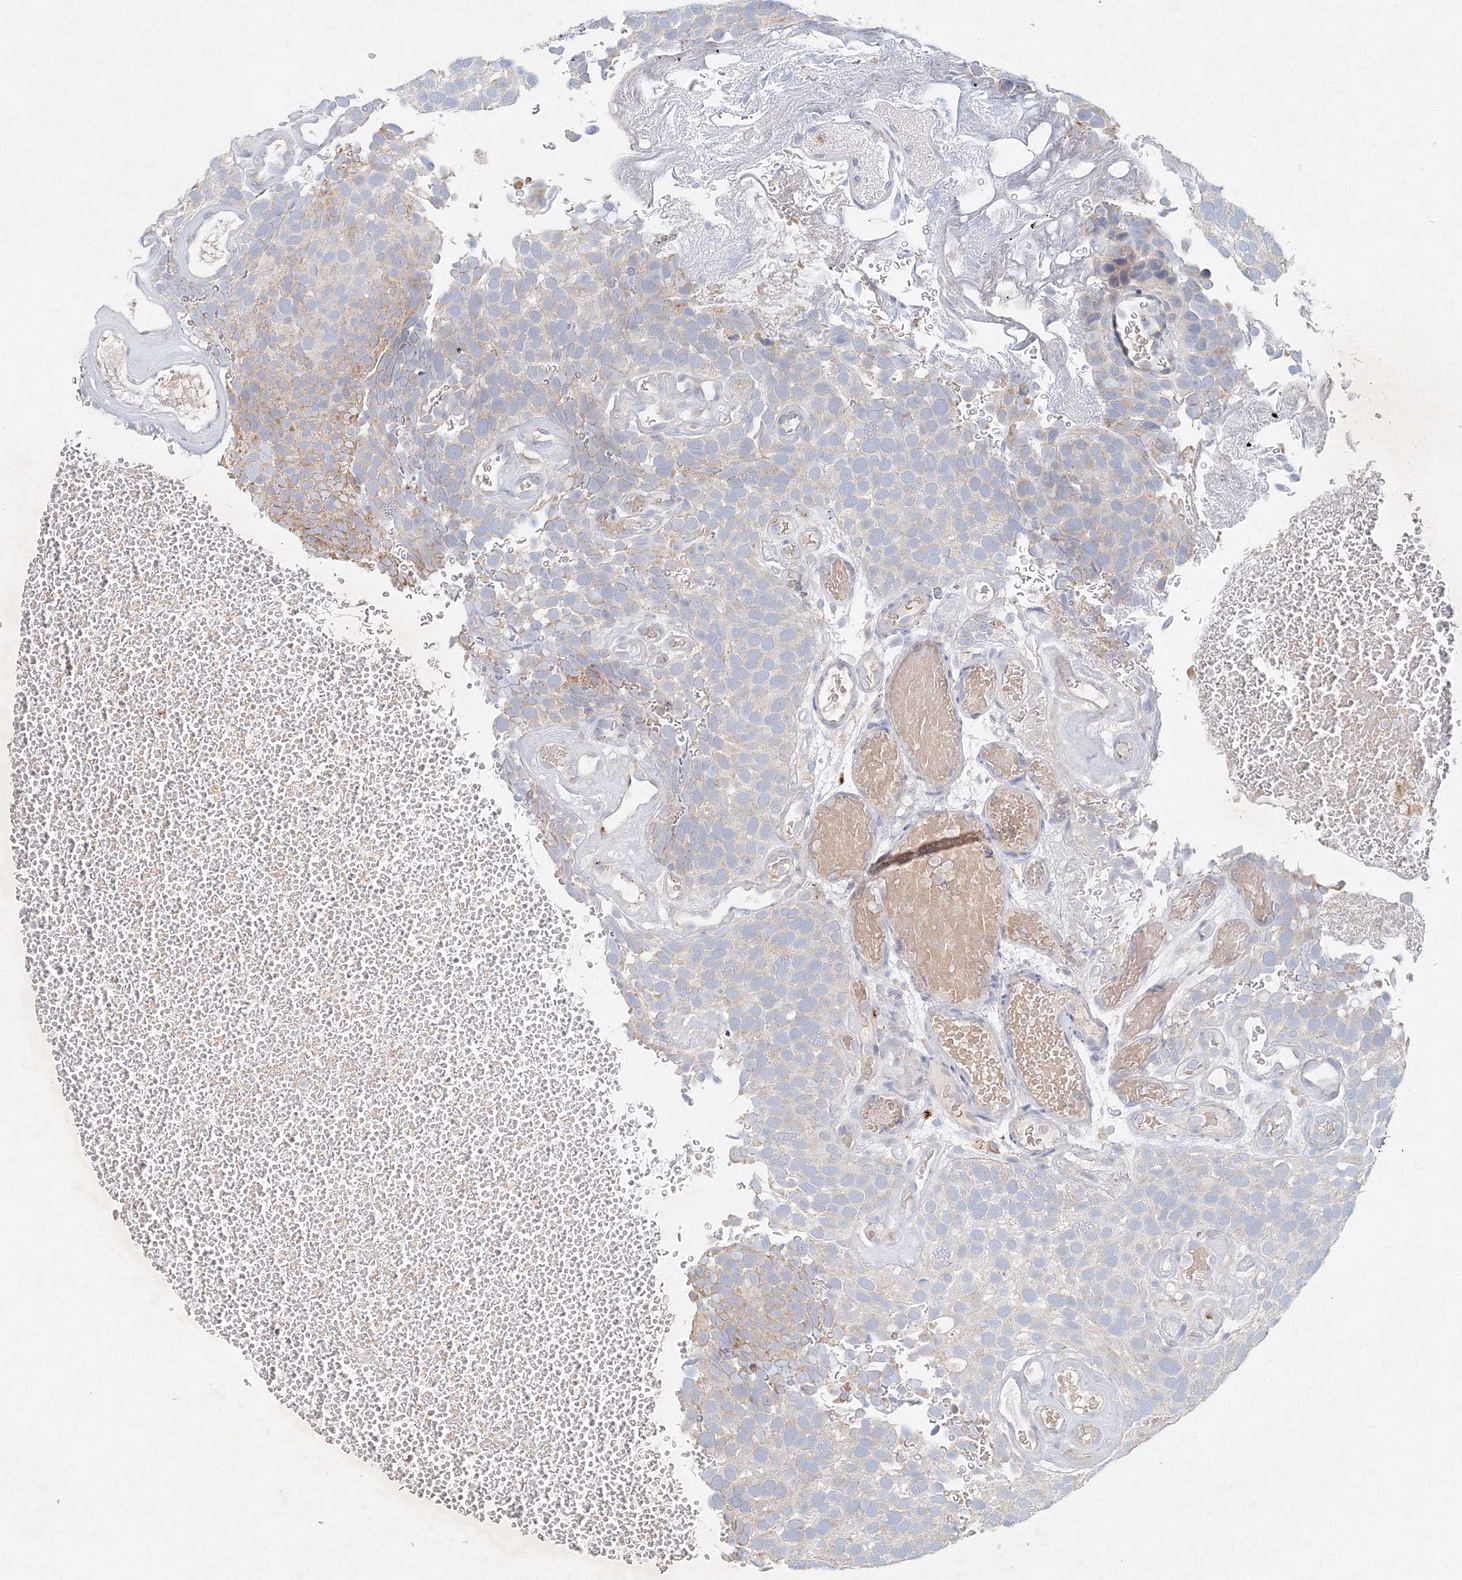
{"staining": {"intensity": "weak", "quantity": "<25%", "location": "cytoplasmic/membranous"}, "tissue": "urothelial cancer", "cell_type": "Tumor cells", "image_type": "cancer", "snomed": [{"axis": "morphology", "description": "Urothelial carcinoma, Low grade"}, {"axis": "topography", "description": "Urinary bladder"}], "caption": "Immunohistochemistry (IHC) of urothelial cancer exhibits no positivity in tumor cells.", "gene": "WDR49", "patient": {"sex": "male", "age": 78}}